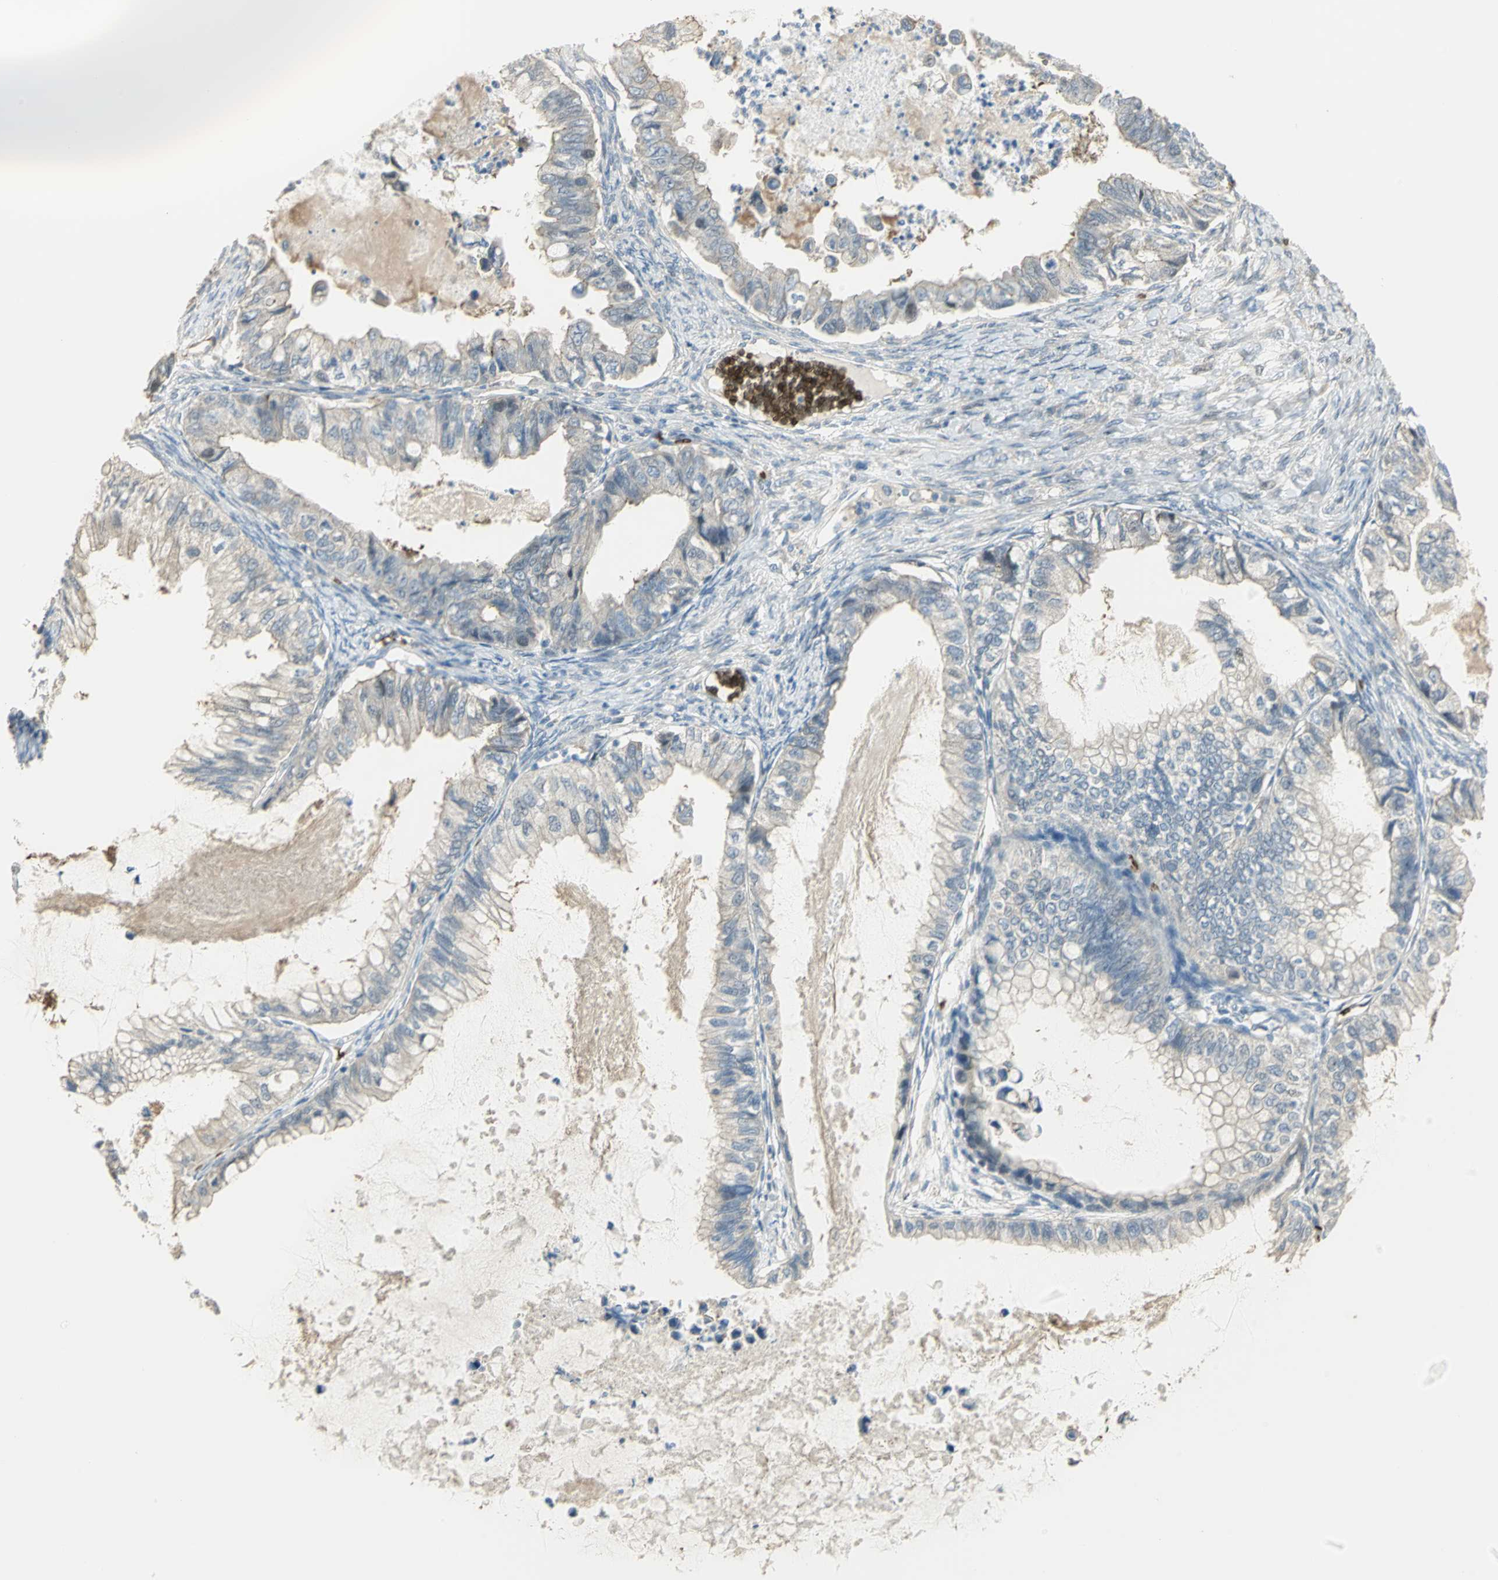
{"staining": {"intensity": "negative", "quantity": "none", "location": "none"}, "tissue": "ovarian cancer", "cell_type": "Tumor cells", "image_type": "cancer", "snomed": [{"axis": "morphology", "description": "Cystadenocarcinoma, mucinous, NOS"}, {"axis": "topography", "description": "Ovary"}], "caption": "High magnification brightfield microscopy of ovarian mucinous cystadenocarcinoma stained with DAB (brown) and counterstained with hematoxylin (blue): tumor cells show no significant positivity.", "gene": "ANK1", "patient": {"sex": "female", "age": 80}}